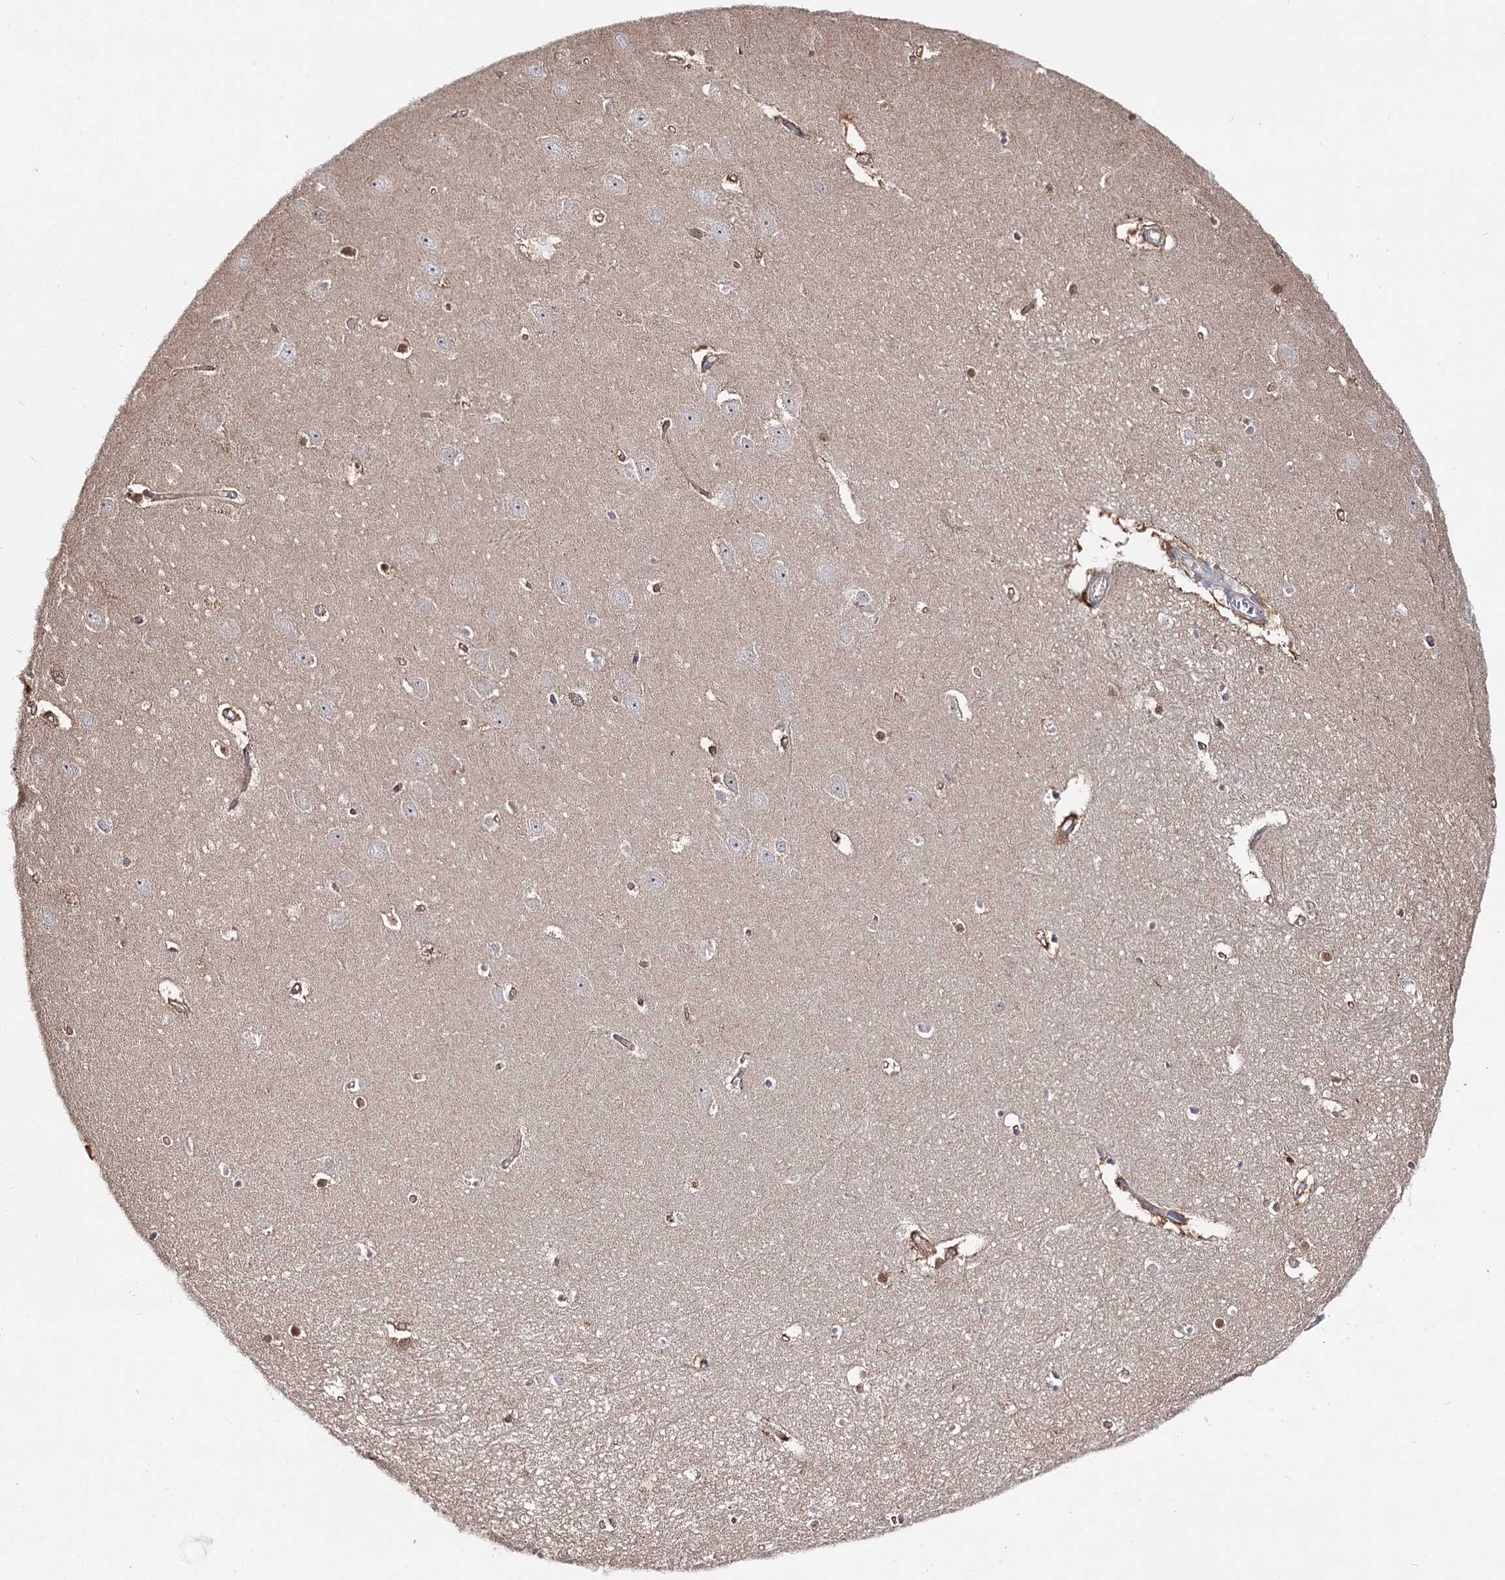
{"staining": {"intensity": "moderate", "quantity": "<25%", "location": "cytoplasmic/membranous,nuclear"}, "tissue": "hippocampus", "cell_type": "Glial cells", "image_type": "normal", "snomed": [{"axis": "morphology", "description": "Normal tissue, NOS"}, {"axis": "topography", "description": "Hippocampus"}], "caption": "Immunohistochemical staining of normal human hippocampus demonstrates moderate cytoplasmic/membranous,nuclear protein expression in approximately <25% of glial cells. The protein of interest is shown in brown color, while the nuclei are stained blue.", "gene": "UGP2", "patient": {"sex": "female", "age": 64}}